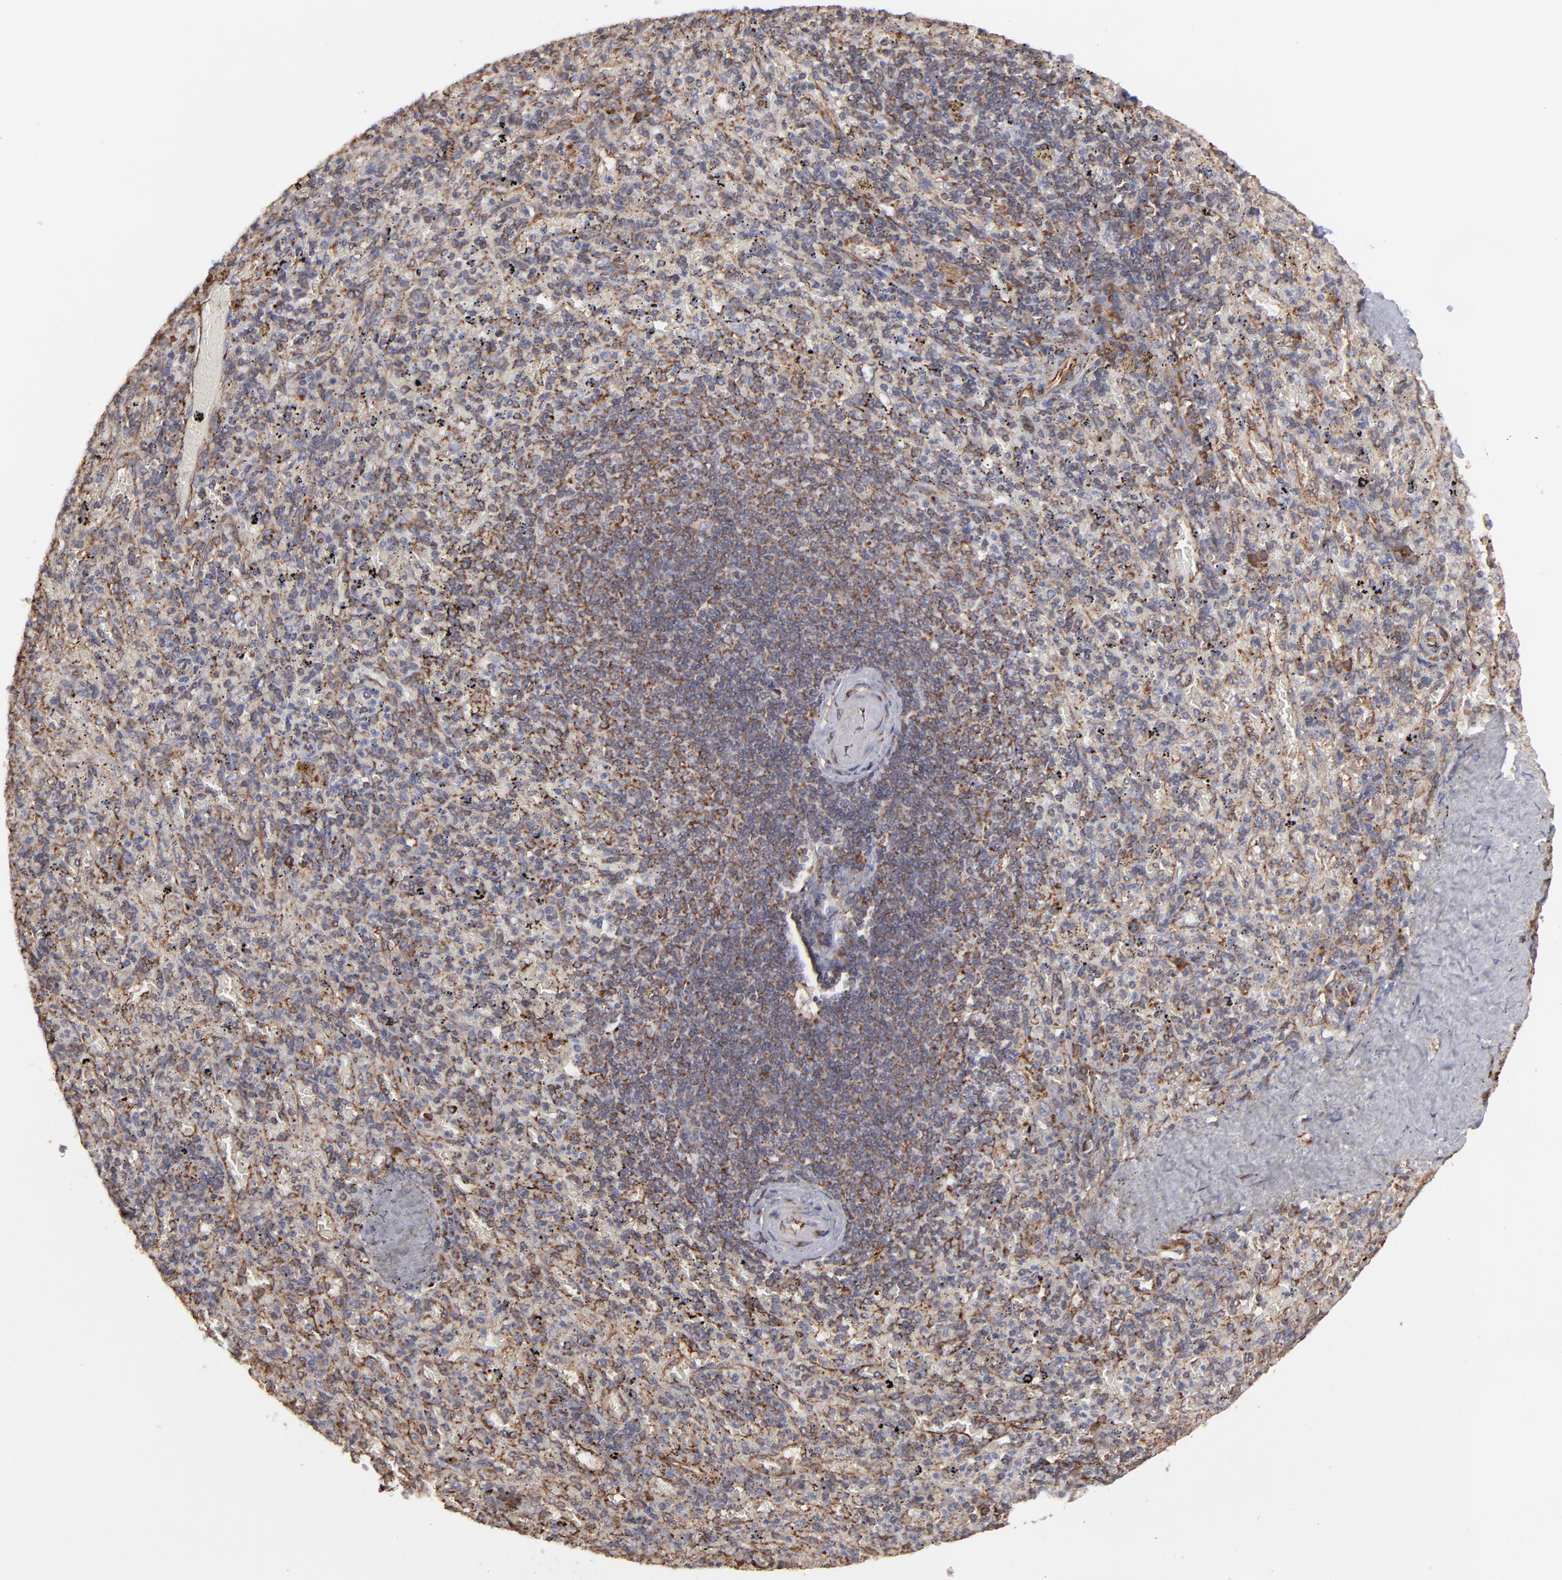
{"staining": {"intensity": "moderate", "quantity": "25%-75%", "location": "cytoplasmic/membranous"}, "tissue": "spleen", "cell_type": "Cells in red pulp", "image_type": "normal", "snomed": [{"axis": "morphology", "description": "Normal tissue, NOS"}, {"axis": "topography", "description": "Spleen"}], "caption": "Spleen stained for a protein (brown) exhibits moderate cytoplasmic/membranous positive staining in approximately 25%-75% of cells in red pulp.", "gene": "KTN1", "patient": {"sex": "female", "age": 43}}